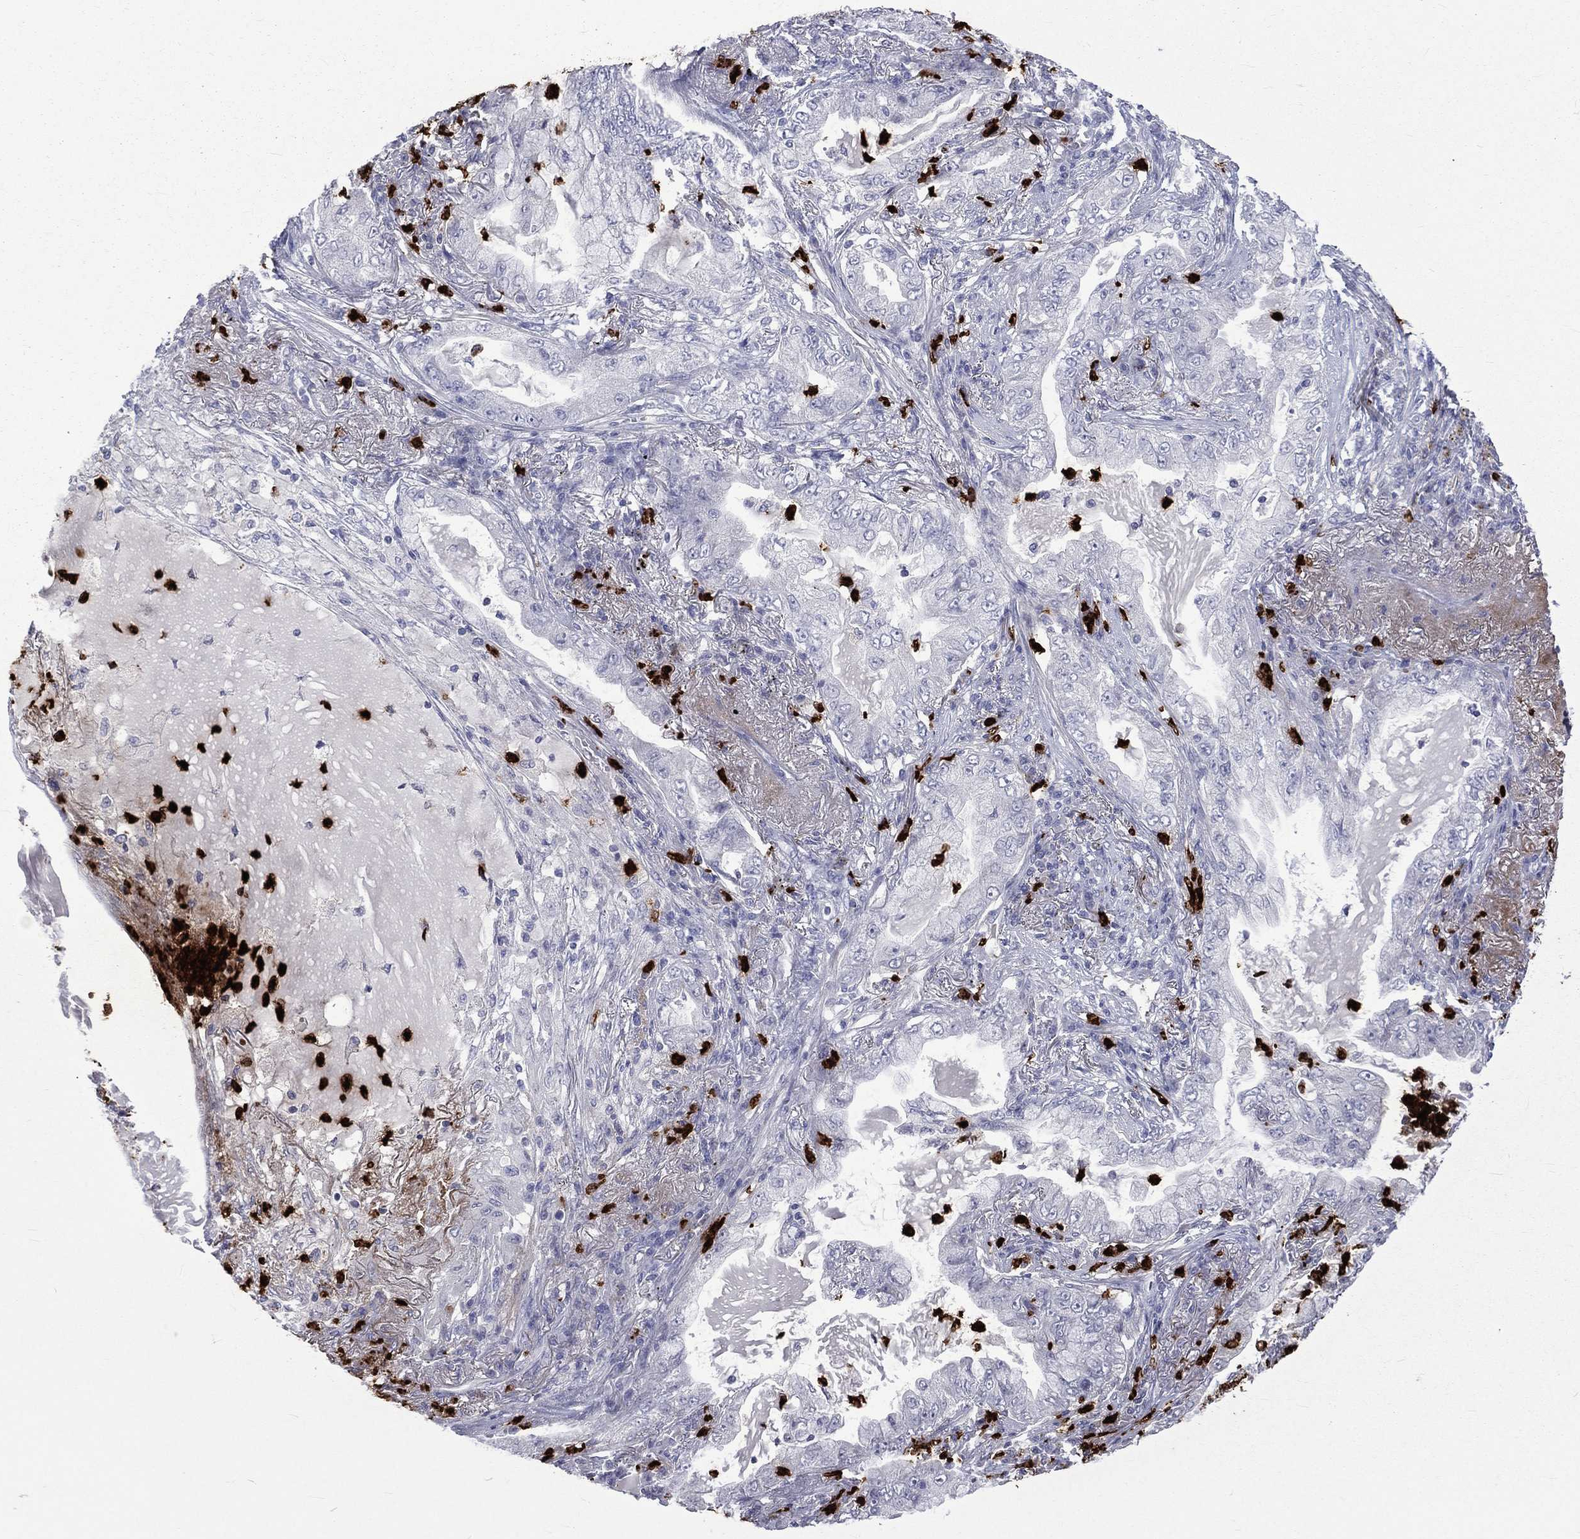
{"staining": {"intensity": "negative", "quantity": "none", "location": "none"}, "tissue": "lung cancer", "cell_type": "Tumor cells", "image_type": "cancer", "snomed": [{"axis": "morphology", "description": "Adenocarcinoma, NOS"}, {"axis": "topography", "description": "Lung"}], "caption": "Adenocarcinoma (lung) was stained to show a protein in brown. There is no significant expression in tumor cells.", "gene": "ELANE", "patient": {"sex": "female", "age": 73}}